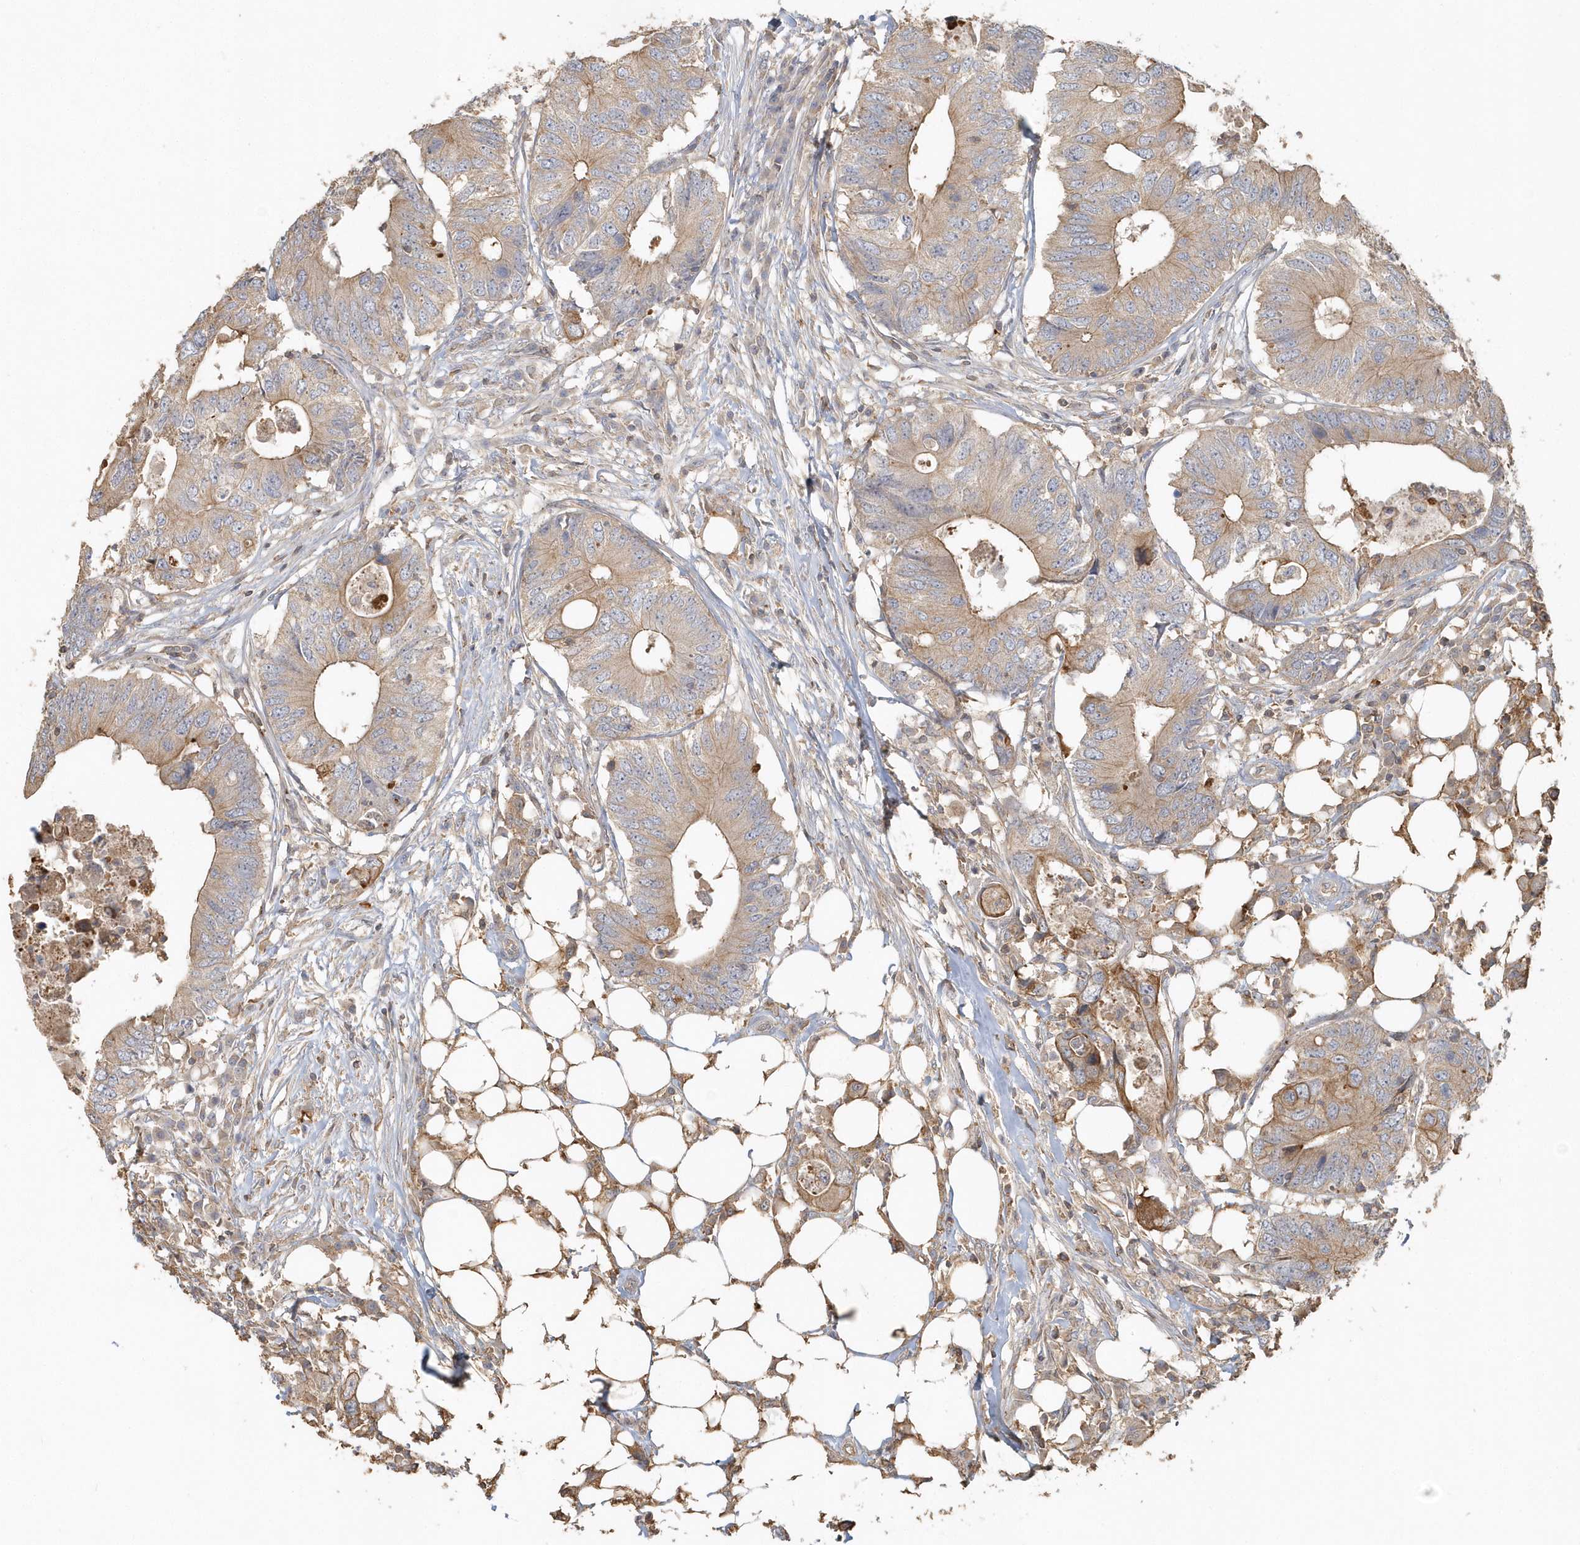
{"staining": {"intensity": "moderate", "quantity": "25%-75%", "location": "cytoplasmic/membranous"}, "tissue": "colorectal cancer", "cell_type": "Tumor cells", "image_type": "cancer", "snomed": [{"axis": "morphology", "description": "Adenocarcinoma, NOS"}, {"axis": "topography", "description": "Colon"}], "caption": "The image exhibits staining of colorectal adenocarcinoma, revealing moderate cytoplasmic/membranous protein positivity (brown color) within tumor cells.", "gene": "MMRN1", "patient": {"sex": "male", "age": 71}}